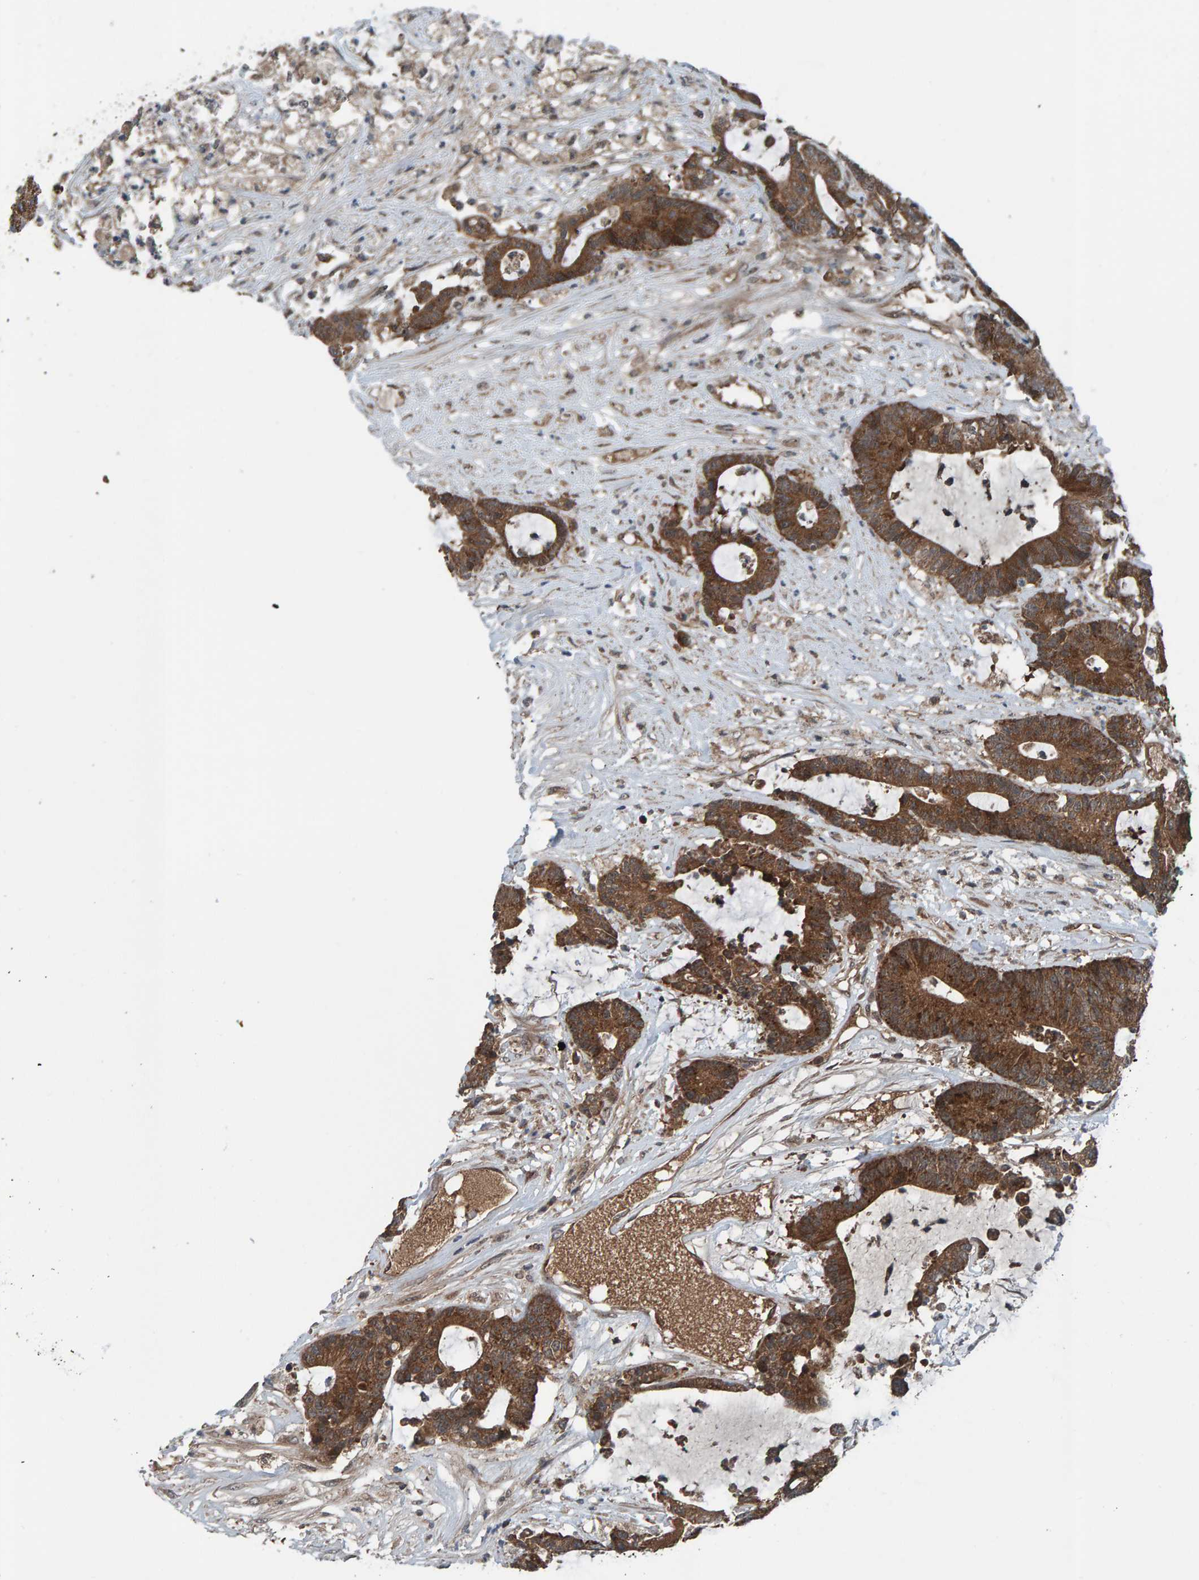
{"staining": {"intensity": "strong", "quantity": ">75%", "location": "cytoplasmic/membranous"}, "tissue": "colorectal cancer", "cell_type": "Tumor cells", "image_type": "cancer", "snomed": [{"axis": "morphology", "description": "Adenocarcinoma, NOS"}, {"axis": "topography", "description": "Colon"}], "caption": "Immunohistochemistry micrograph of neoplastic tissue: human colorectal adenocarcinoma stained using immunohistochemistry (IHC) reveals high levels of strong protein expression localized specifically in the cytoplasmic/membranous of tumor cells, appearing as a cytoplasmic/membranous brown color.", "gene": "CUEDC1", "patient": {"sex": "female", "age": 84}}